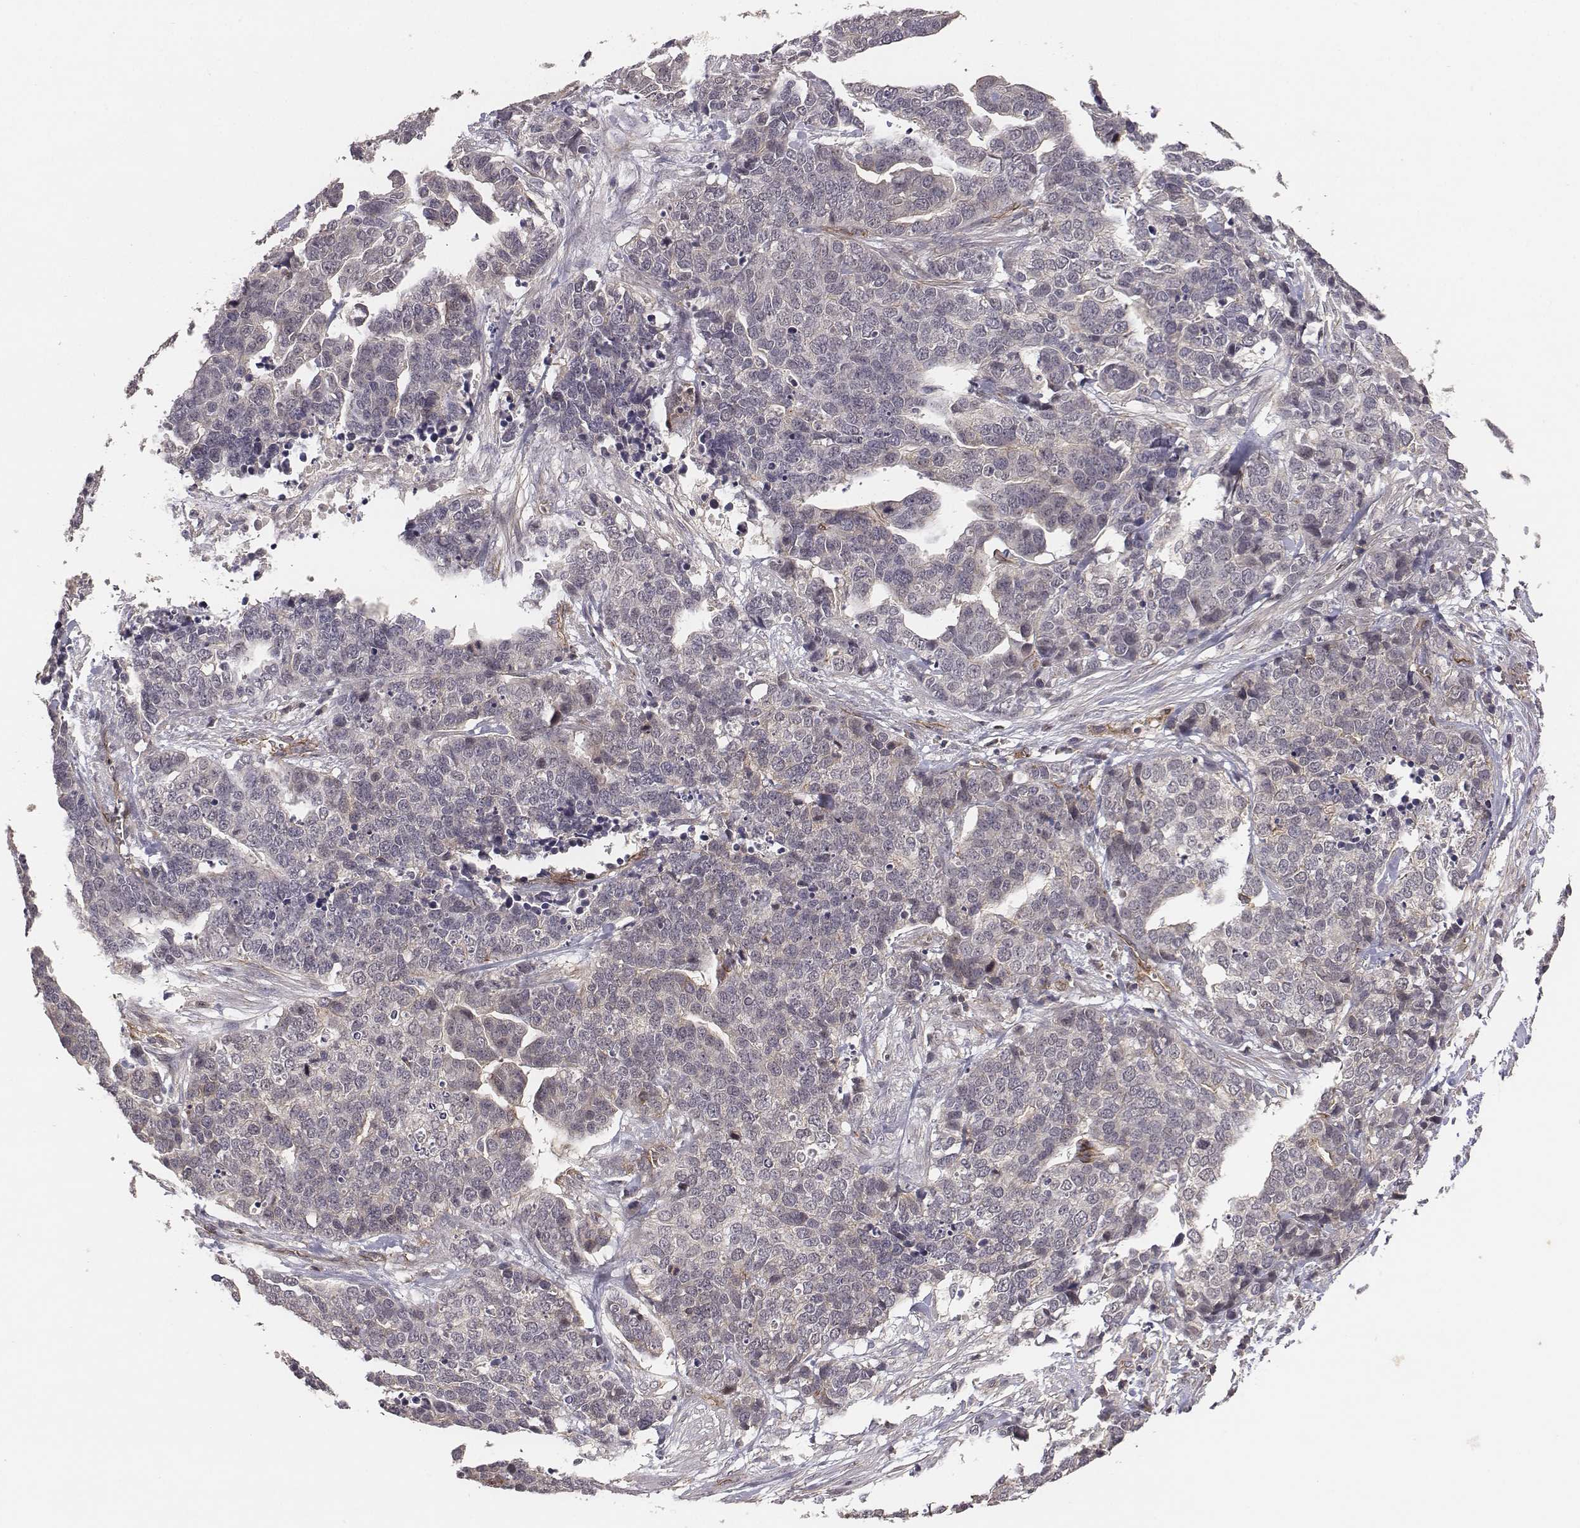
{"staining": {"intensity": "negative", "quantity": "none", "location": "none"}, "tissue": "ovarian cancer", "cell_type": "Tumor cells", "image_type": "cancer", "snomed": [{"axis": "morphology", "description": "Carcinoma, endometroid"}, {"axis": "topography", "description": "Ovary"}], "caption": "The IHC image has no significant expression in tumor cells of ovarian endometroid carcinoma tissue.", "gene": "PTPRG", "patient": {"sex": "female", "age": 65}}